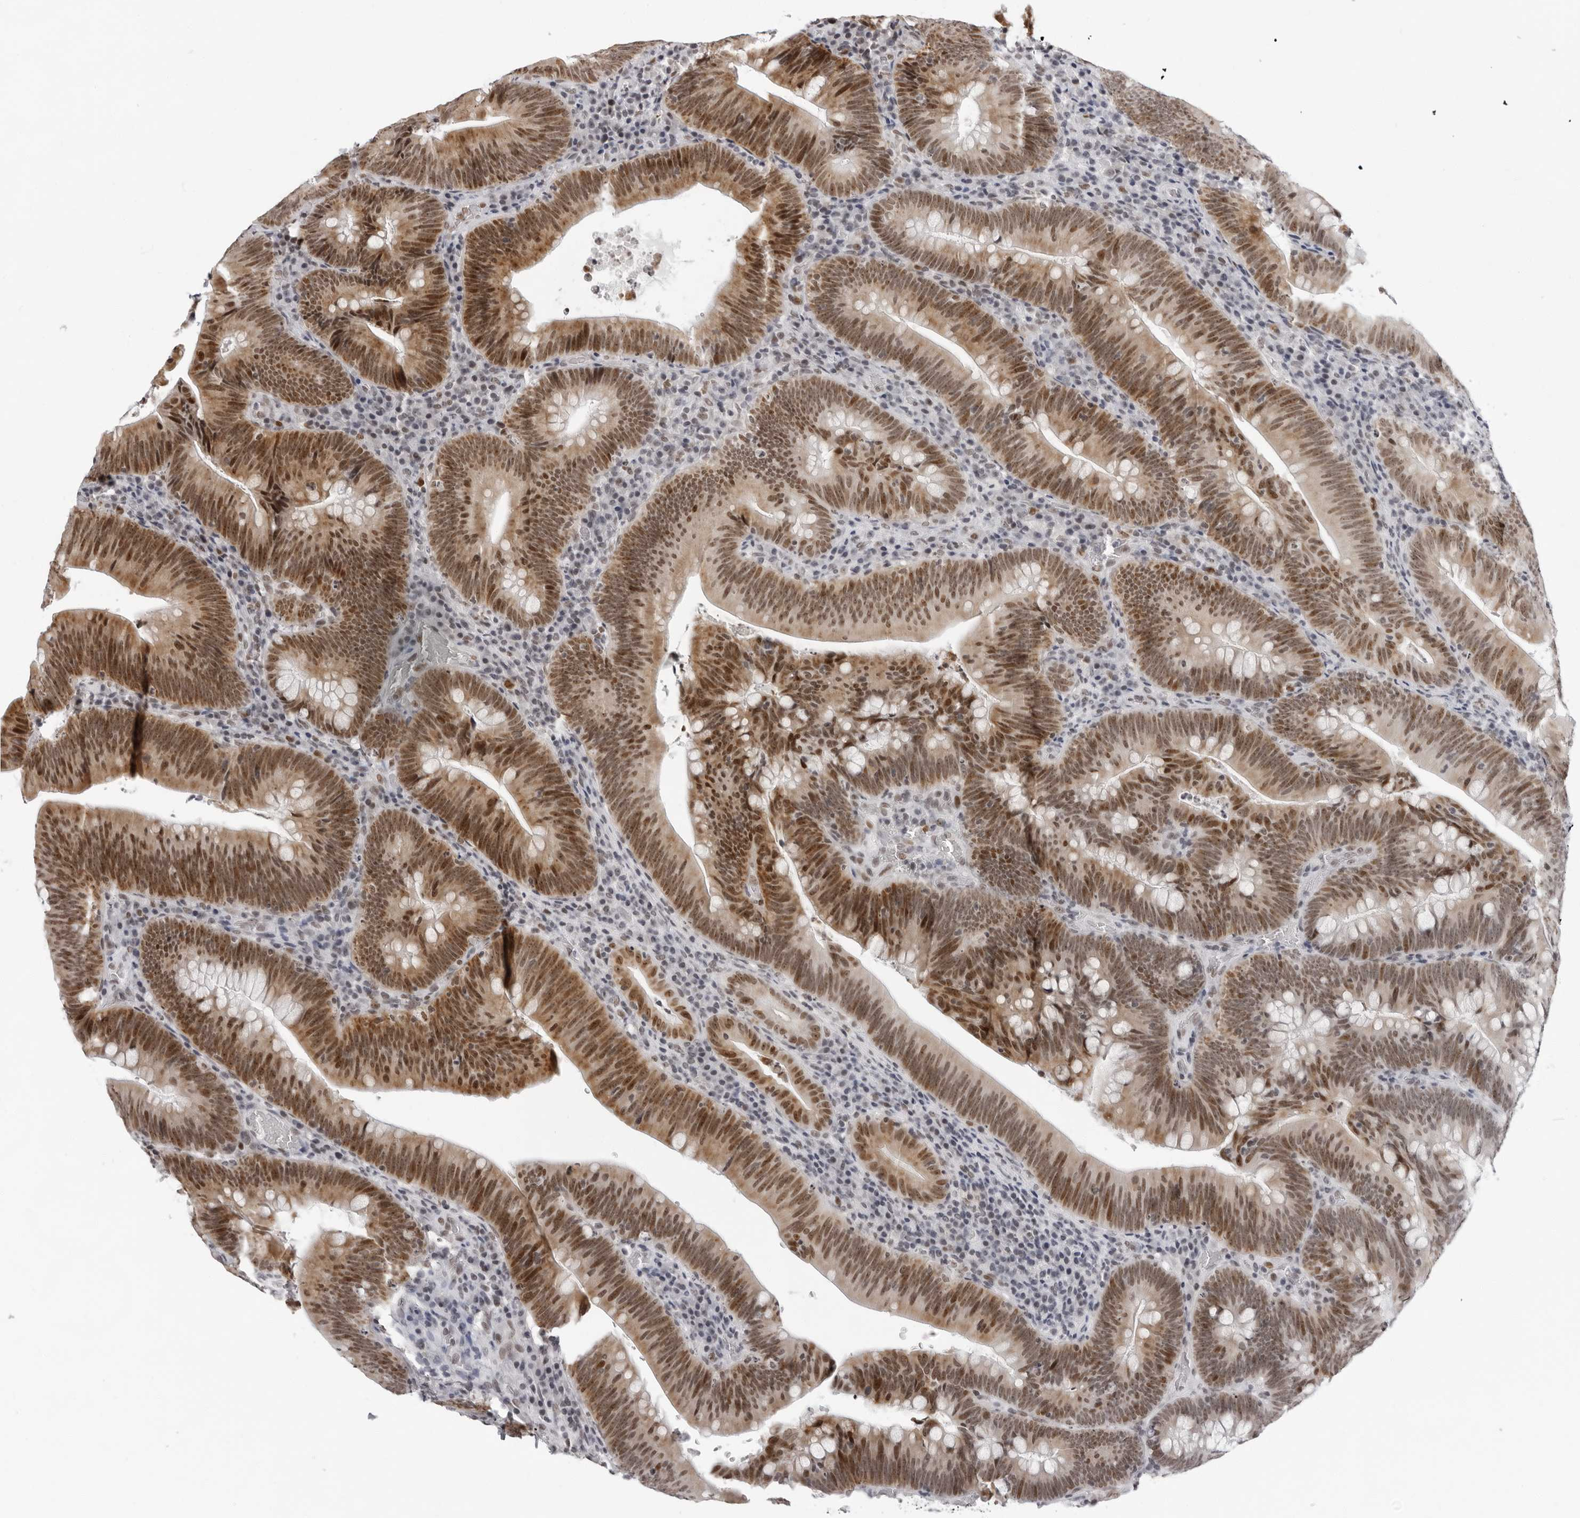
{"staining": {"intensity": "moderate", "quantity": ">75%", "location": "cytoplasmic/membranous,nuclear"}, "tissue": "colorectal cancer", "cell_type": "Tumor cells", "image_type": "cancer", "snomed": [{"axis": "morphology", "description": "Normal tissue, NOS"}, {"axis": "topography", "description": "Colon"}], "caption": "About >75% of tumor cells in colorectal cancer exhibit moderate cytoplasmic/membranous and nuclear protein staining as visualized by brown immunohistochemical staining.", "gene": "USP1", "patient": {"sex": "female", "age": 82}}